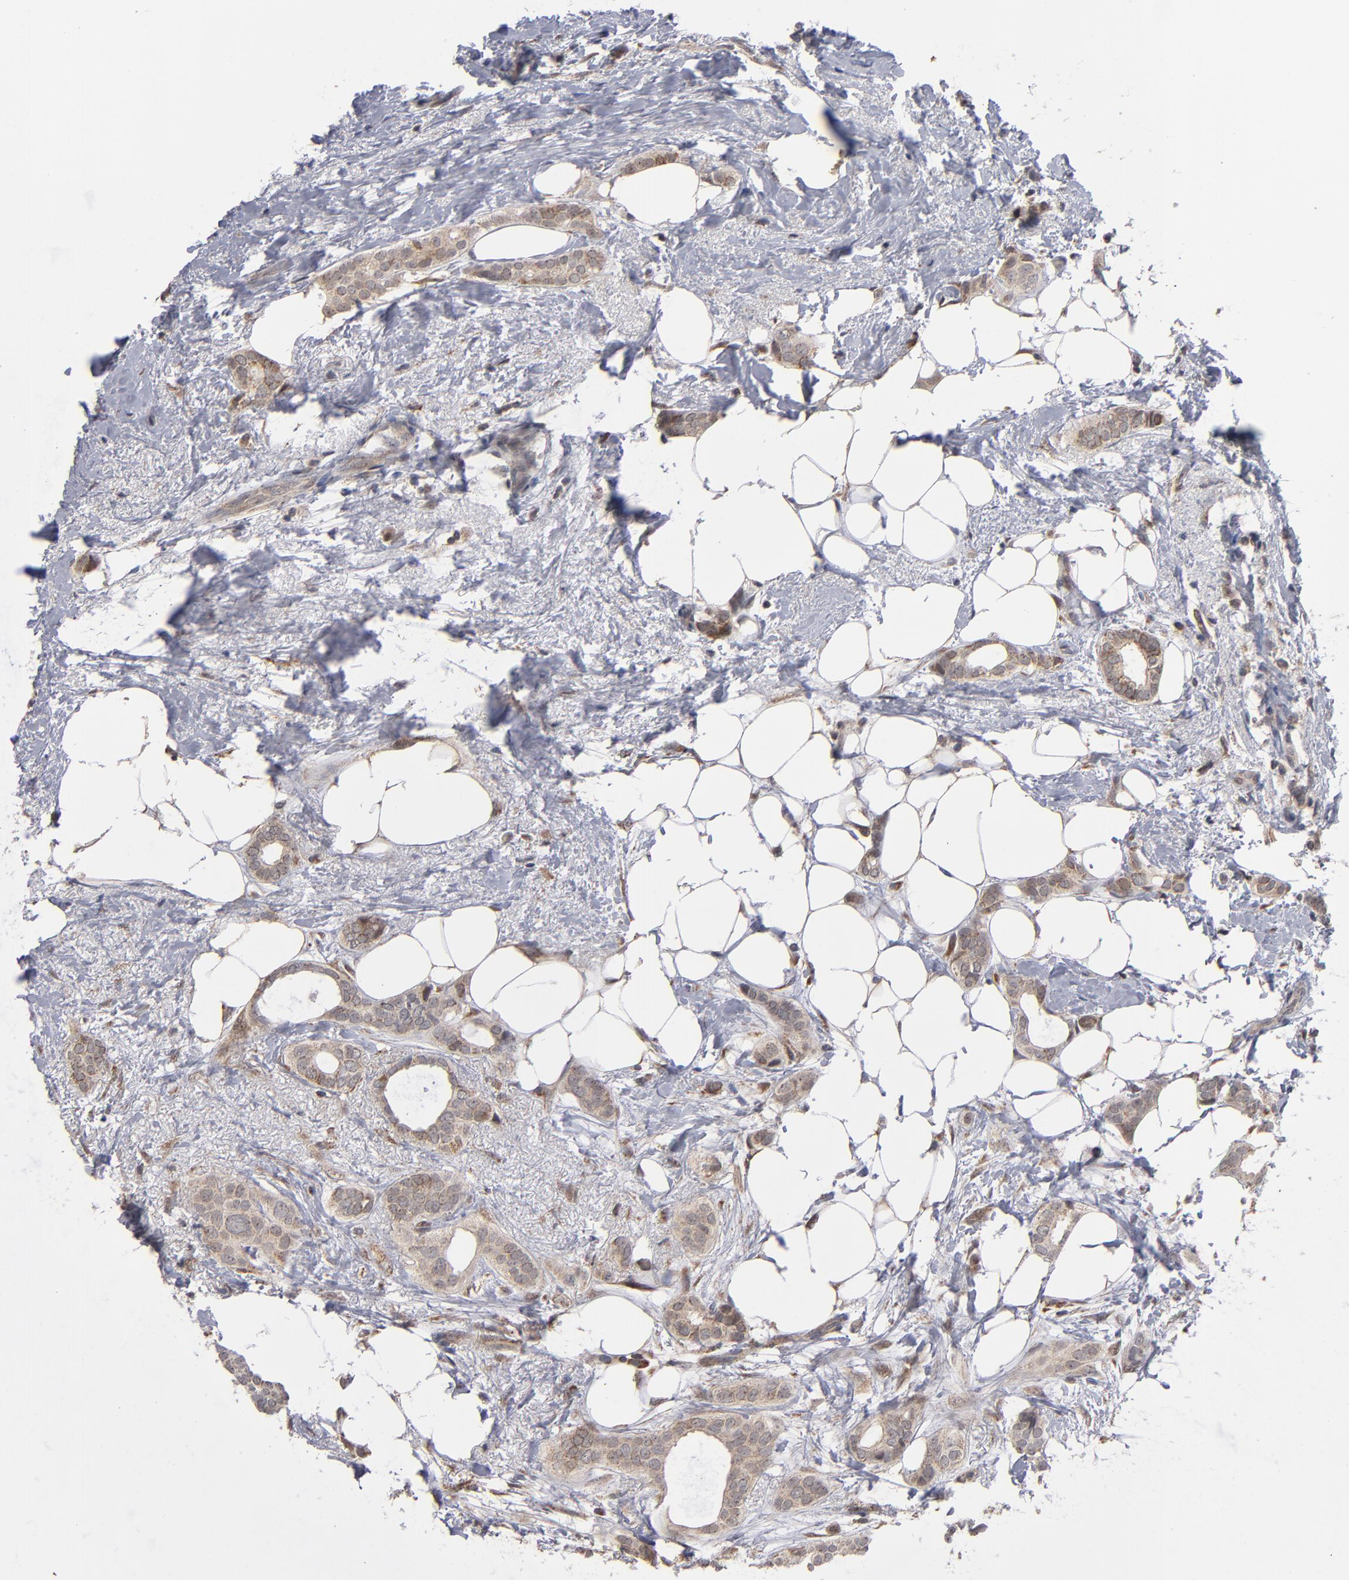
{"staining": {"intensity": "moderate", "quantity": ">75%", "location": "cytoplasmic/membranous"}, "tissue": "breast cancer", "cell_type": "Tumor cells", "image_type": "cancer", "snomed": [{"axis": "morphology", "description": "Duct carcinoma"}, {"axis": "topography", "description": "Breast"}], "caption": "The histopathology image exhibits a brown stain indicating the presence of a protein in the cytoplasmic/membranous of tumor cells in breast cancer (invasive ductal carcinoma).", "gene": "MIPOL1", "patient": {"sex": "female", "age": 54}}